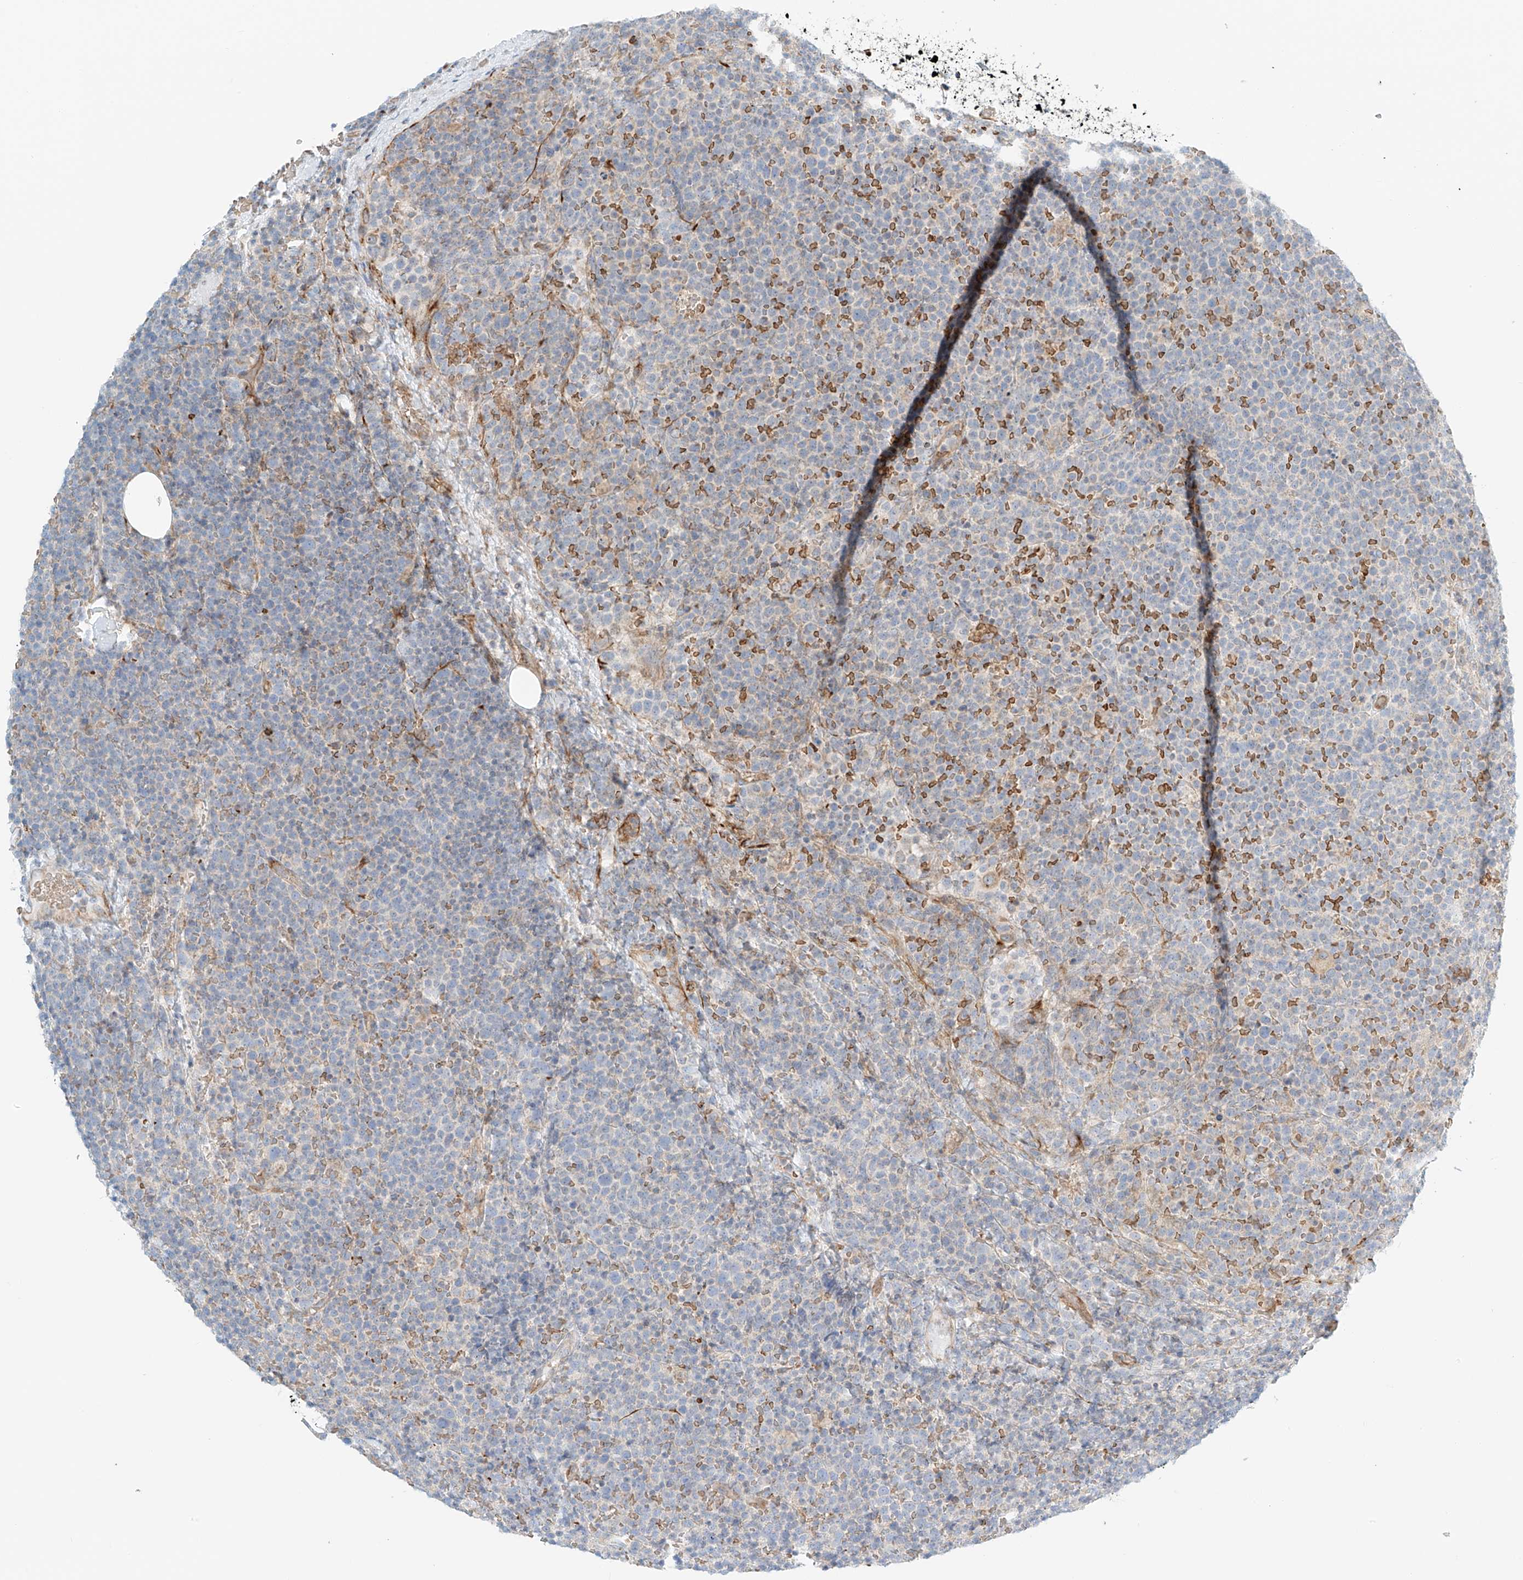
{"staining": {"intensity": "negative", "quantity": "none", "location": "none"}, "tissue": "lymphoma", "cell_type": "Tumor cells", "image_type": "cancer", "snomed": [{"axis": "morphology", "description": "Malignant lymphoma, non-Hodgkin's type, High grade"}, {"axis": "topography", "description": "Lymph node"}], "caption": "Lymphoma stained for a protein using immunohistochemistry (IHC) demonstrates no positivity tumor cells.", "gene": "EIPR1", "patient": {"sex": "male", "age": 61}}